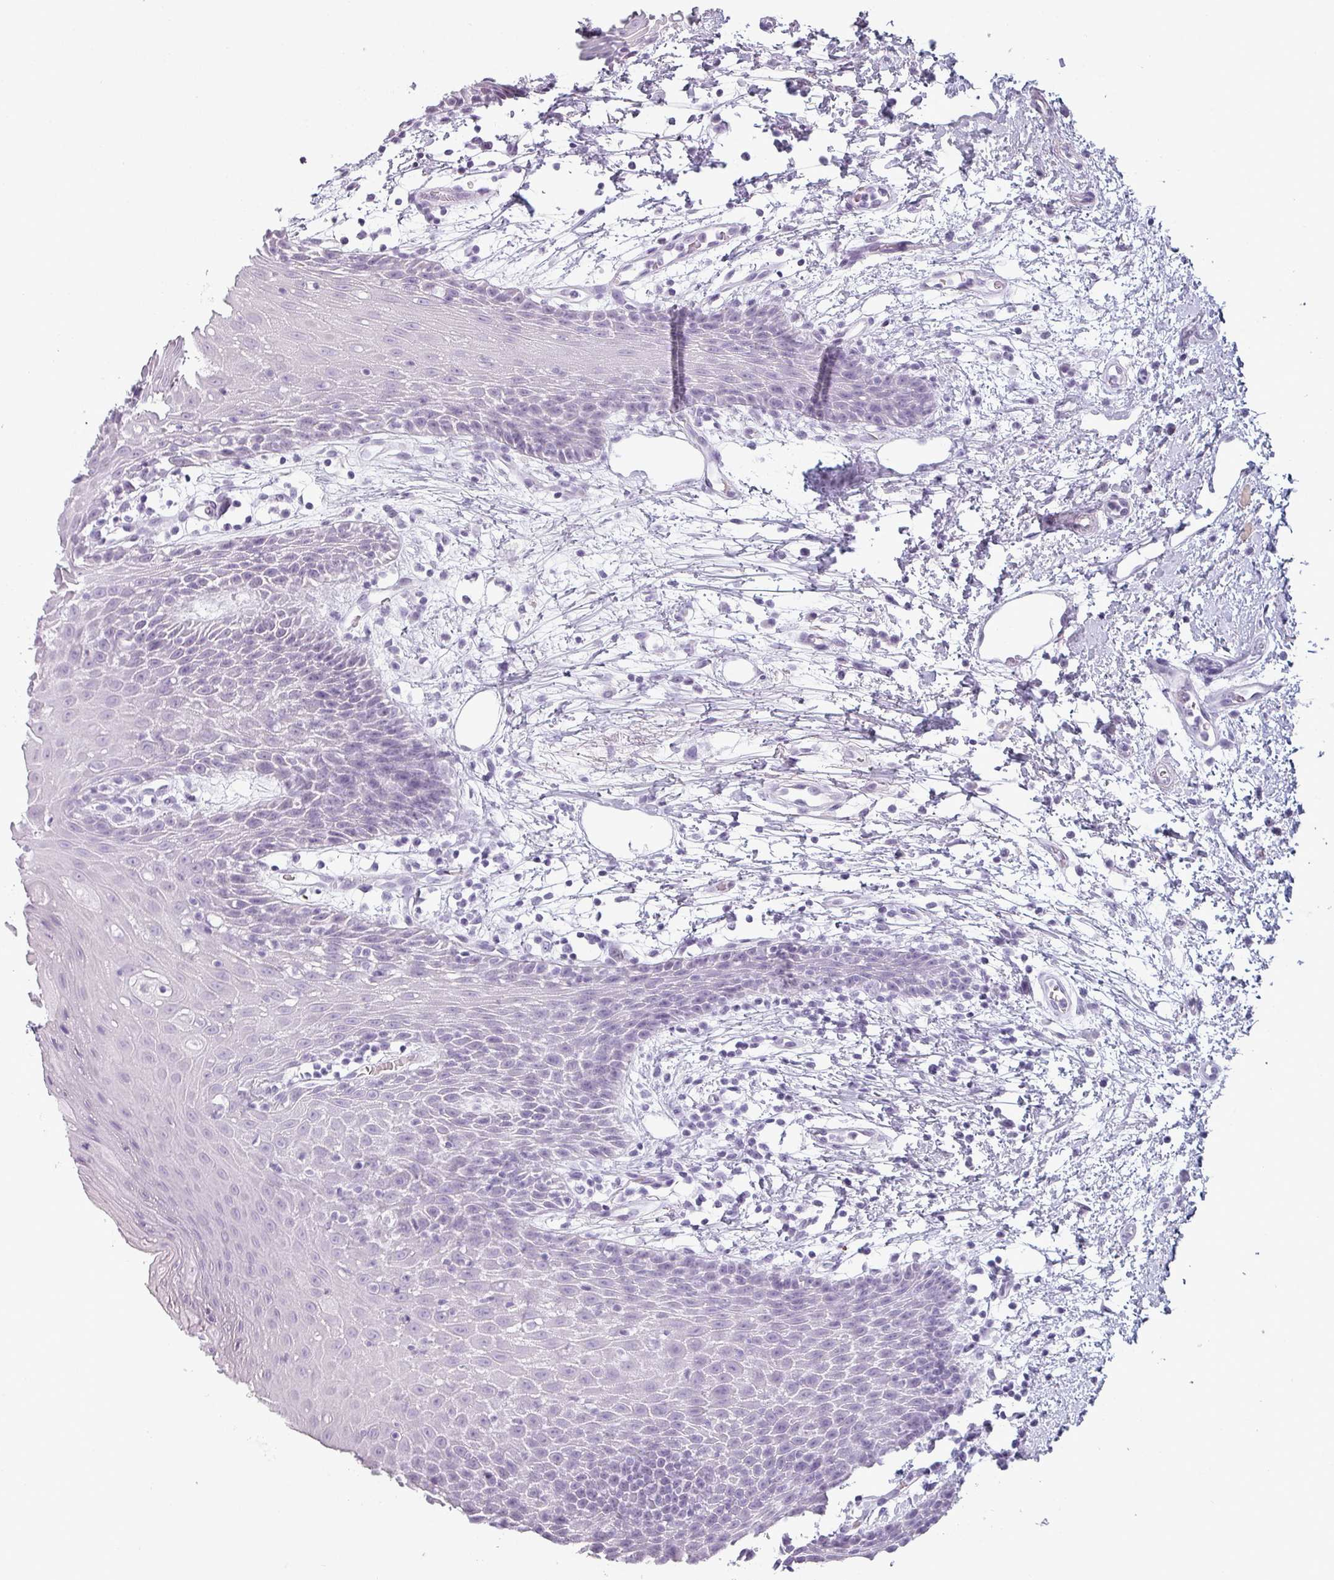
{"staining": {"intensity": "negative", "quantity": "none", "location": "none"}, "tissue": "oral mucosa", "cell_type": "Squamous epithelial cells", "image_type": "normal", "snomed": [{"axis": "morphology", "description": "Normal tissue, NOS"}, {"axis": "topography", "description": "Oral tissue"}, {"axis": "topography", "description": "Tounge, NOS"}], "caption": "DAB (3,3'-diaminobenzidine) immunohistochemical staining of unremarkable human oral mucosa exhibits no significant positivity in squamous epithelial cells. The staining is performed using DAB (3,3'-diaminobenzidine) brown chromogen with nuclei counter-stained in using hematoxylin.", "gene": "SFTPA1", "patient": {"sex": "female", "age": 59}}